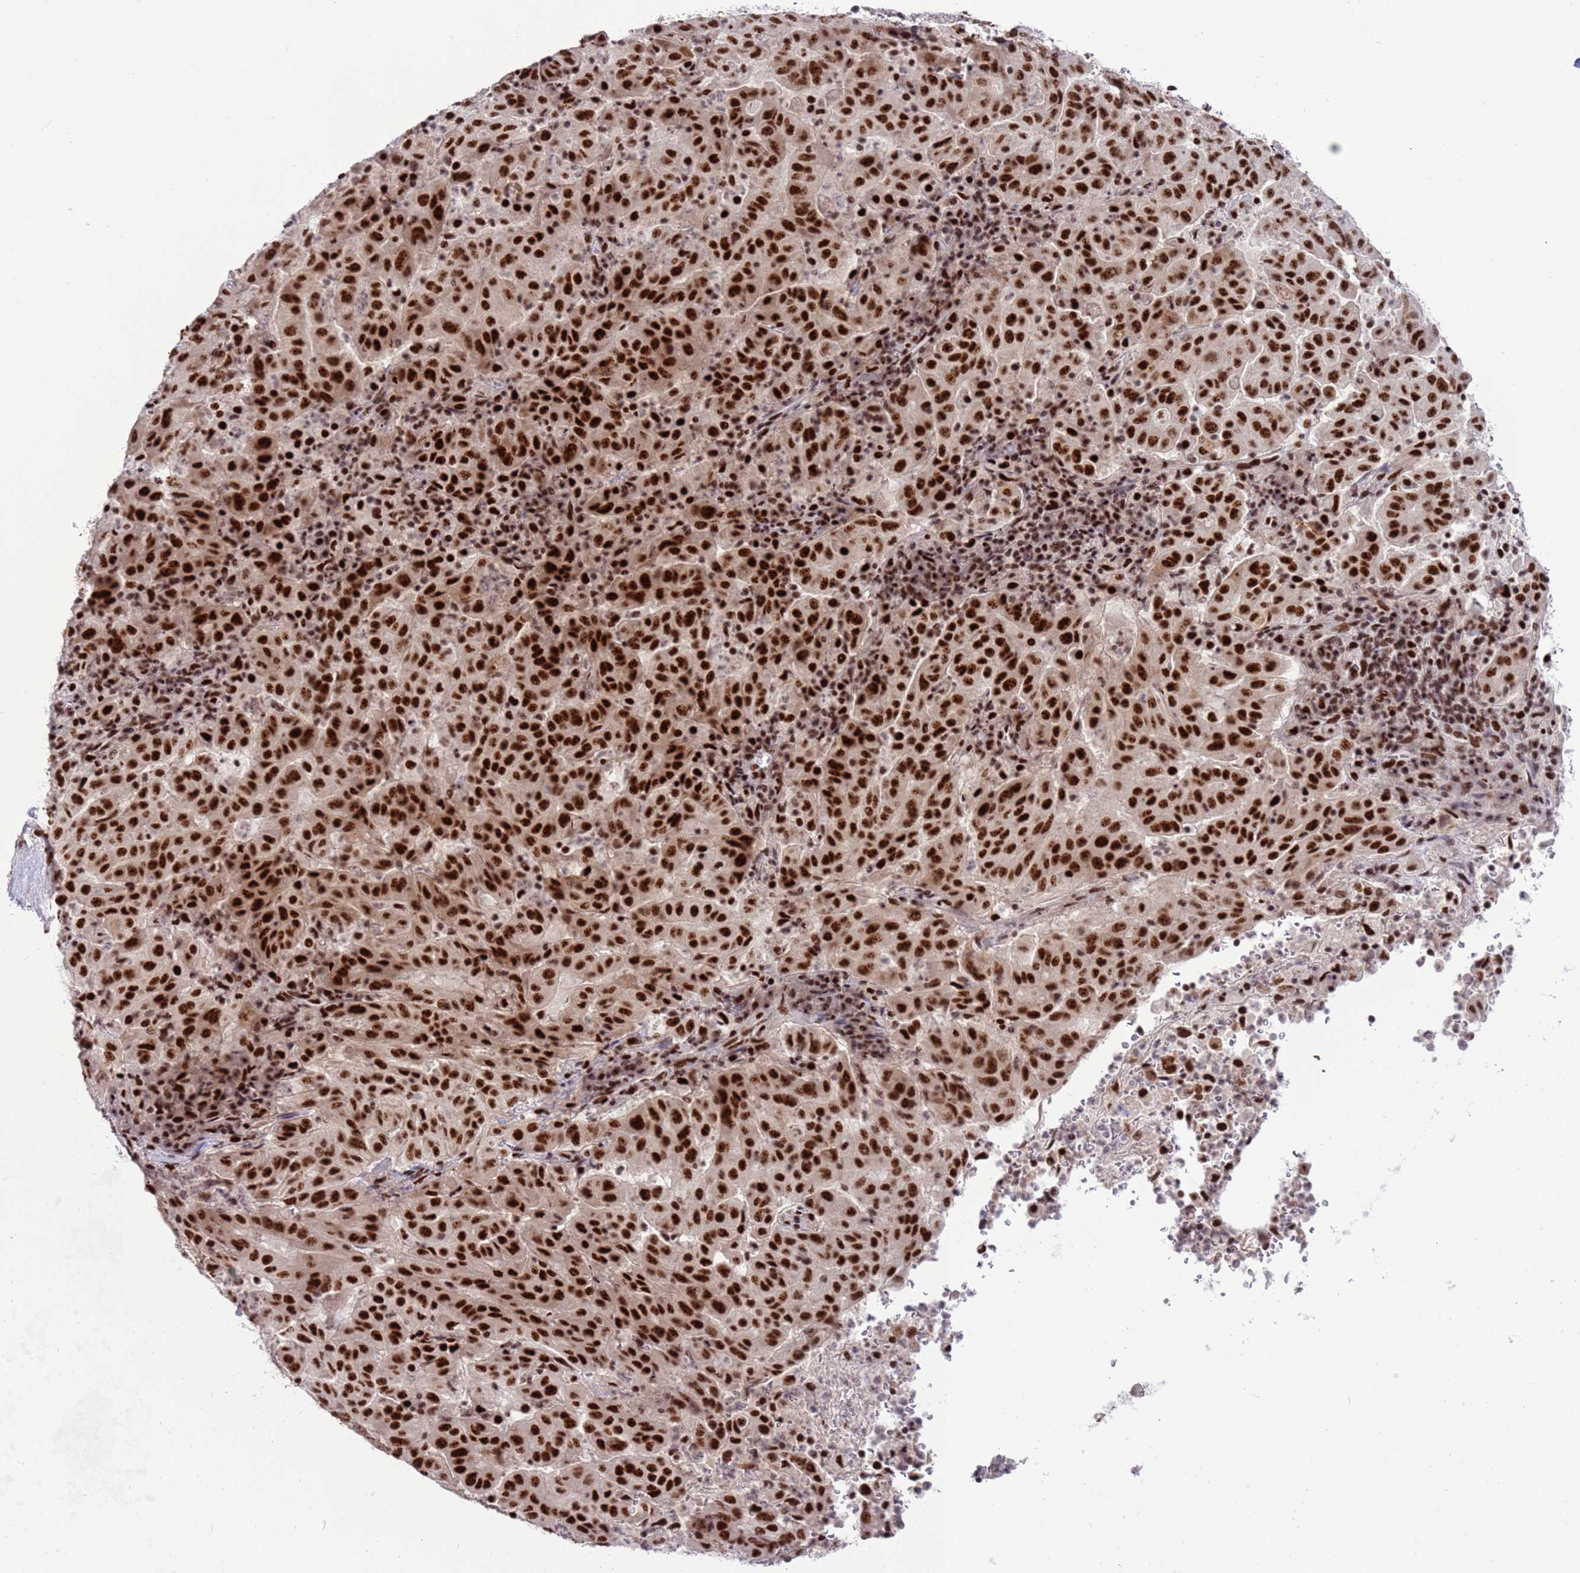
{"staining": {"intensity": "strong", "quantity": ">75%", "location": "nuclear"}, "tissue": "pancreatic cancer", "cell_type": "Tumor cells", "image_type": "cancer", "snomed": [{"axis": "morphology", "description": "Adenocarcinoma, NOS"}, {"axis": "topography", "description": "Pancreas"}], "caption": "Adenocarcinoma (pancreatic) stained with a protein marker reveals strong staining in tumor cells.", "gene": "THOC2", "patient": {"sex": "male", "age": 63}}